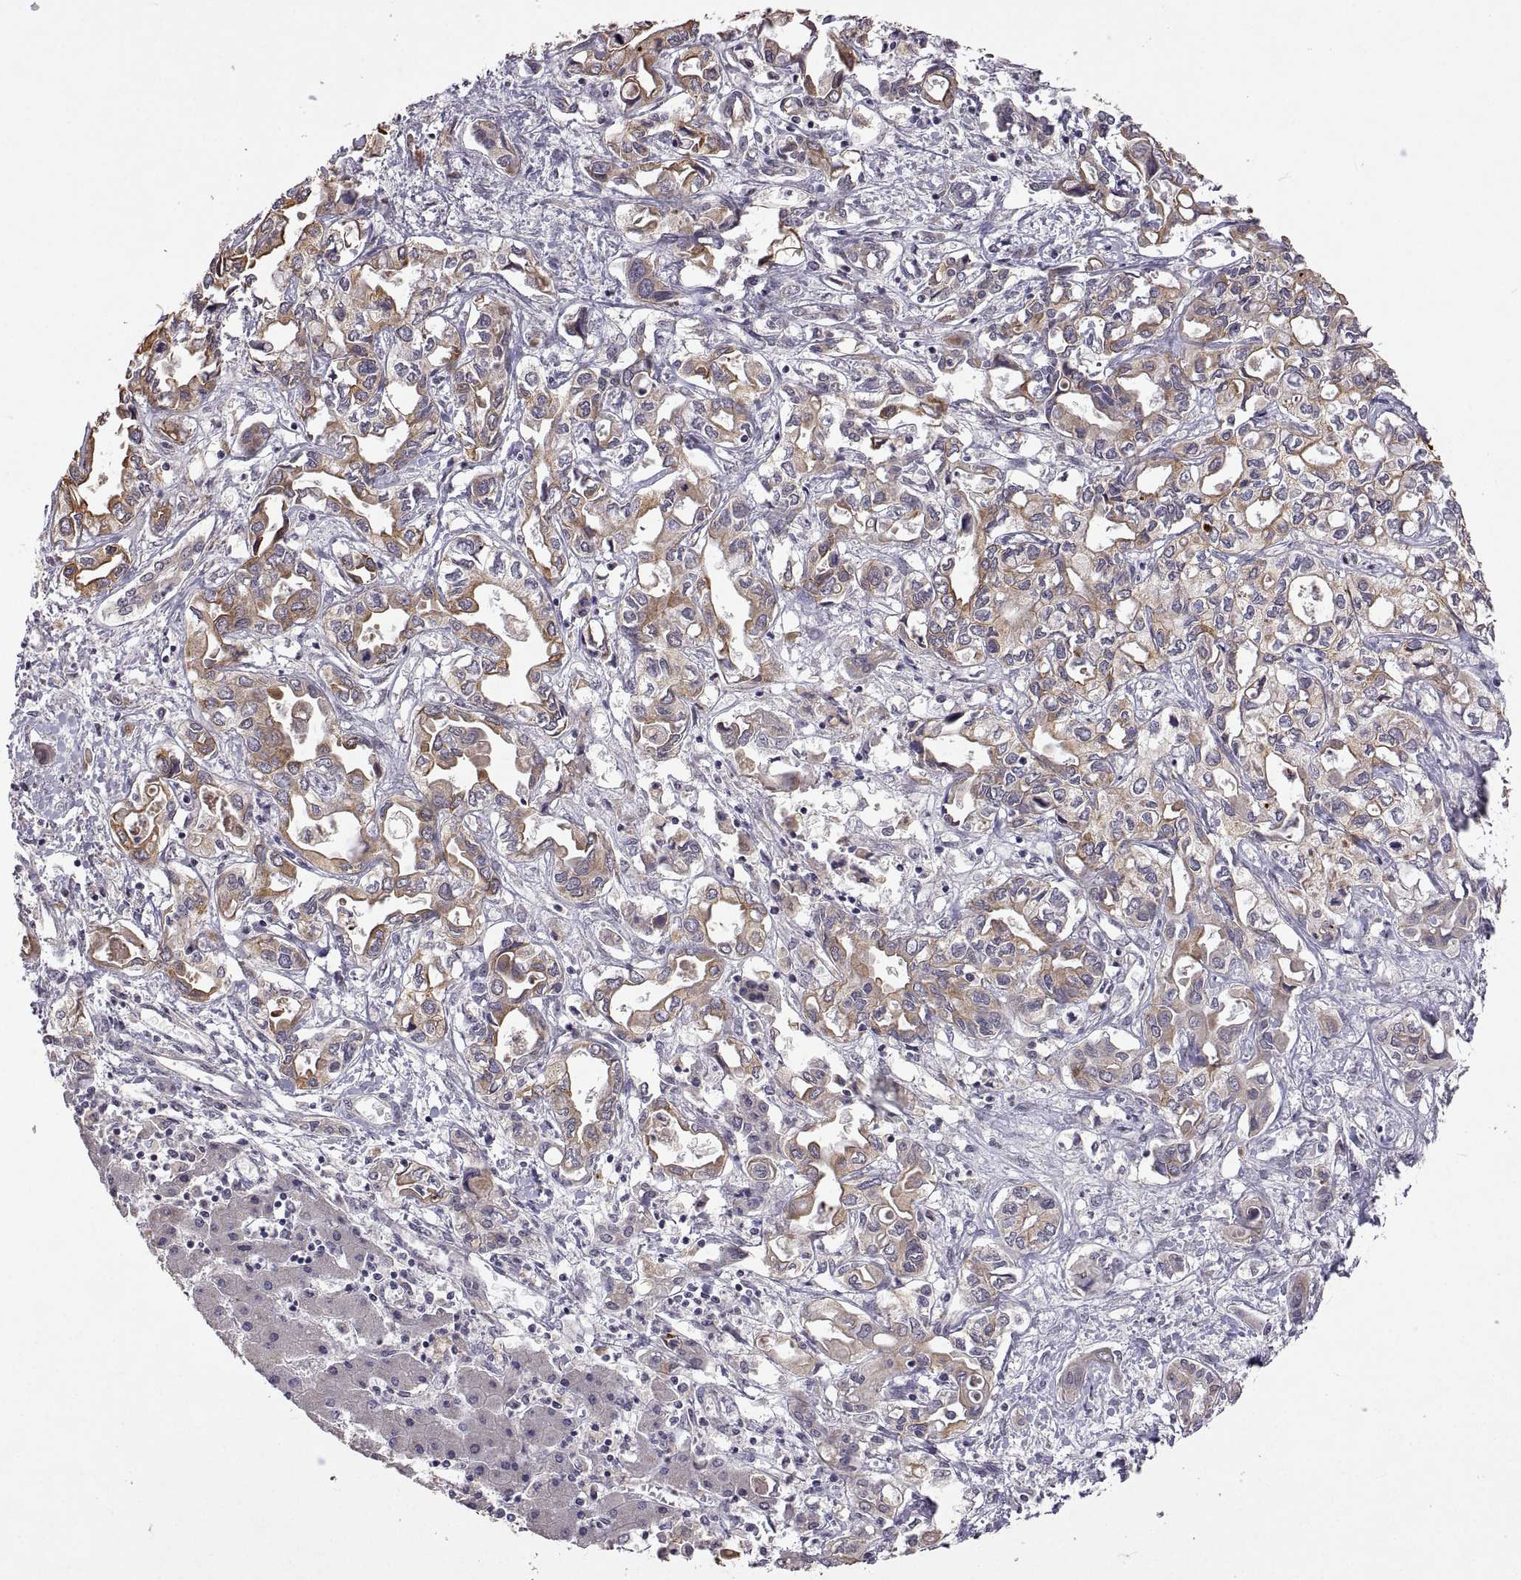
{"staining": {"intensity": "moderate", "quantity": ">75%", "location": "cytoplasmic/membranous"}, "tissue": "liver cancer", "cell_type": "Tumor cells", "image_type": "cancer", "snomed": [{"axis": "morphology", "description": "Cholangiocarcinoma"}, {"axis": "topography", "description": "Liver"}], "caption": "Human cholangiocarcinoma (liver) stained with a brown dye reveals moderate cytoplasmic/membranous positive positivity in about >75% of tumor cells.", "gene": "LAMA1", "patient": {"sex": "female", "age": 64}}